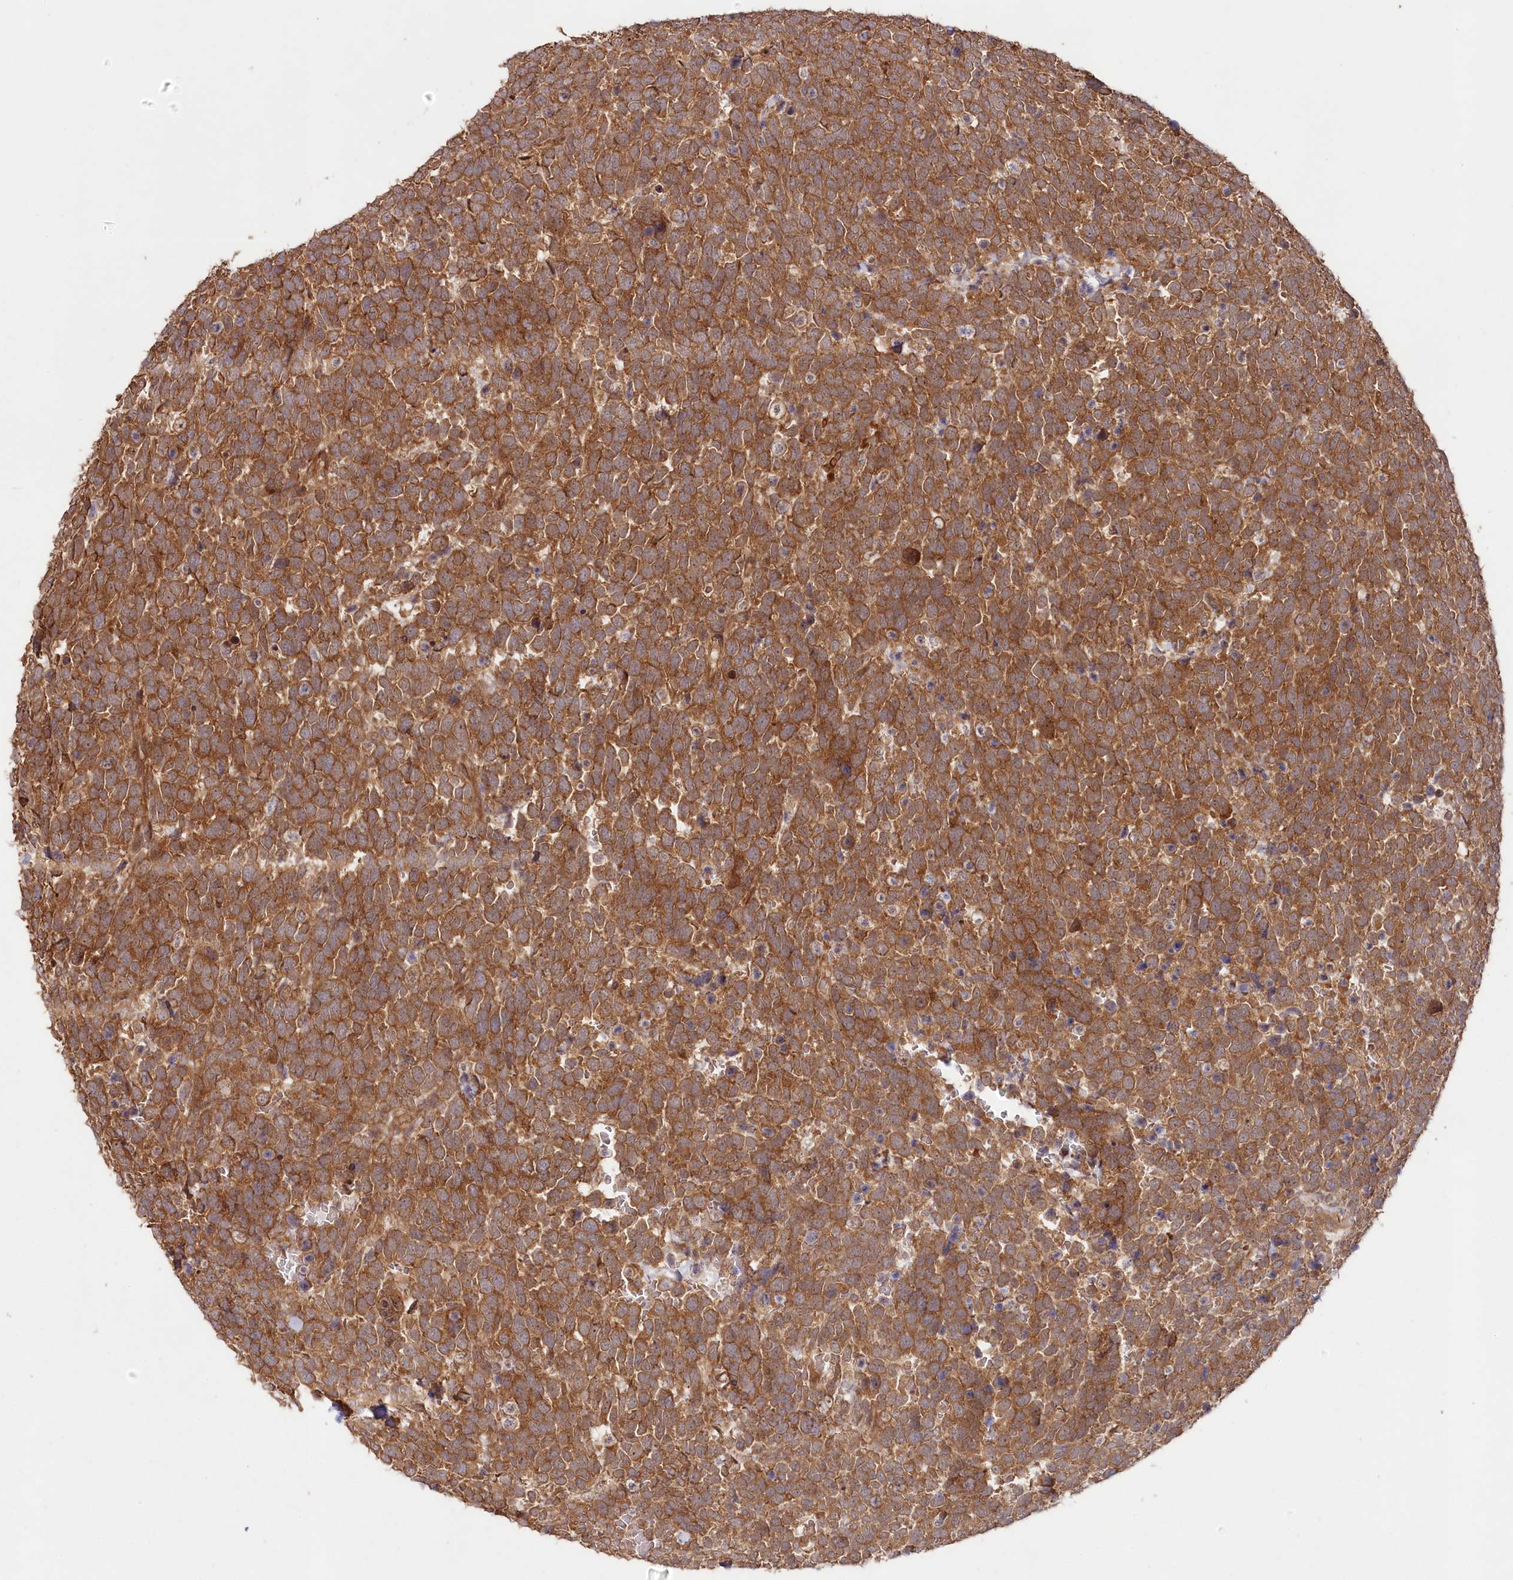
{"staining": {"intensity": "moderate", "quantity": ">75%", "location": "cytoplasmic/membranous"}, "tissue": "urothelial cancer", "cell_type": "Tumor cells", "image_type": "cancer", "snomed": [{"axis": "morphology", "description": "Urothelial carcinoma, High grade"}, {"axis": "topography", "description": "Urinary bladder"}], "caption": "Human high-grade urothelial carcinoma stained with a protein marker demonstrates moderate staining in tumor cells.", "gene": "TBCA", "patient": {"sex": "female", "age": 82}}